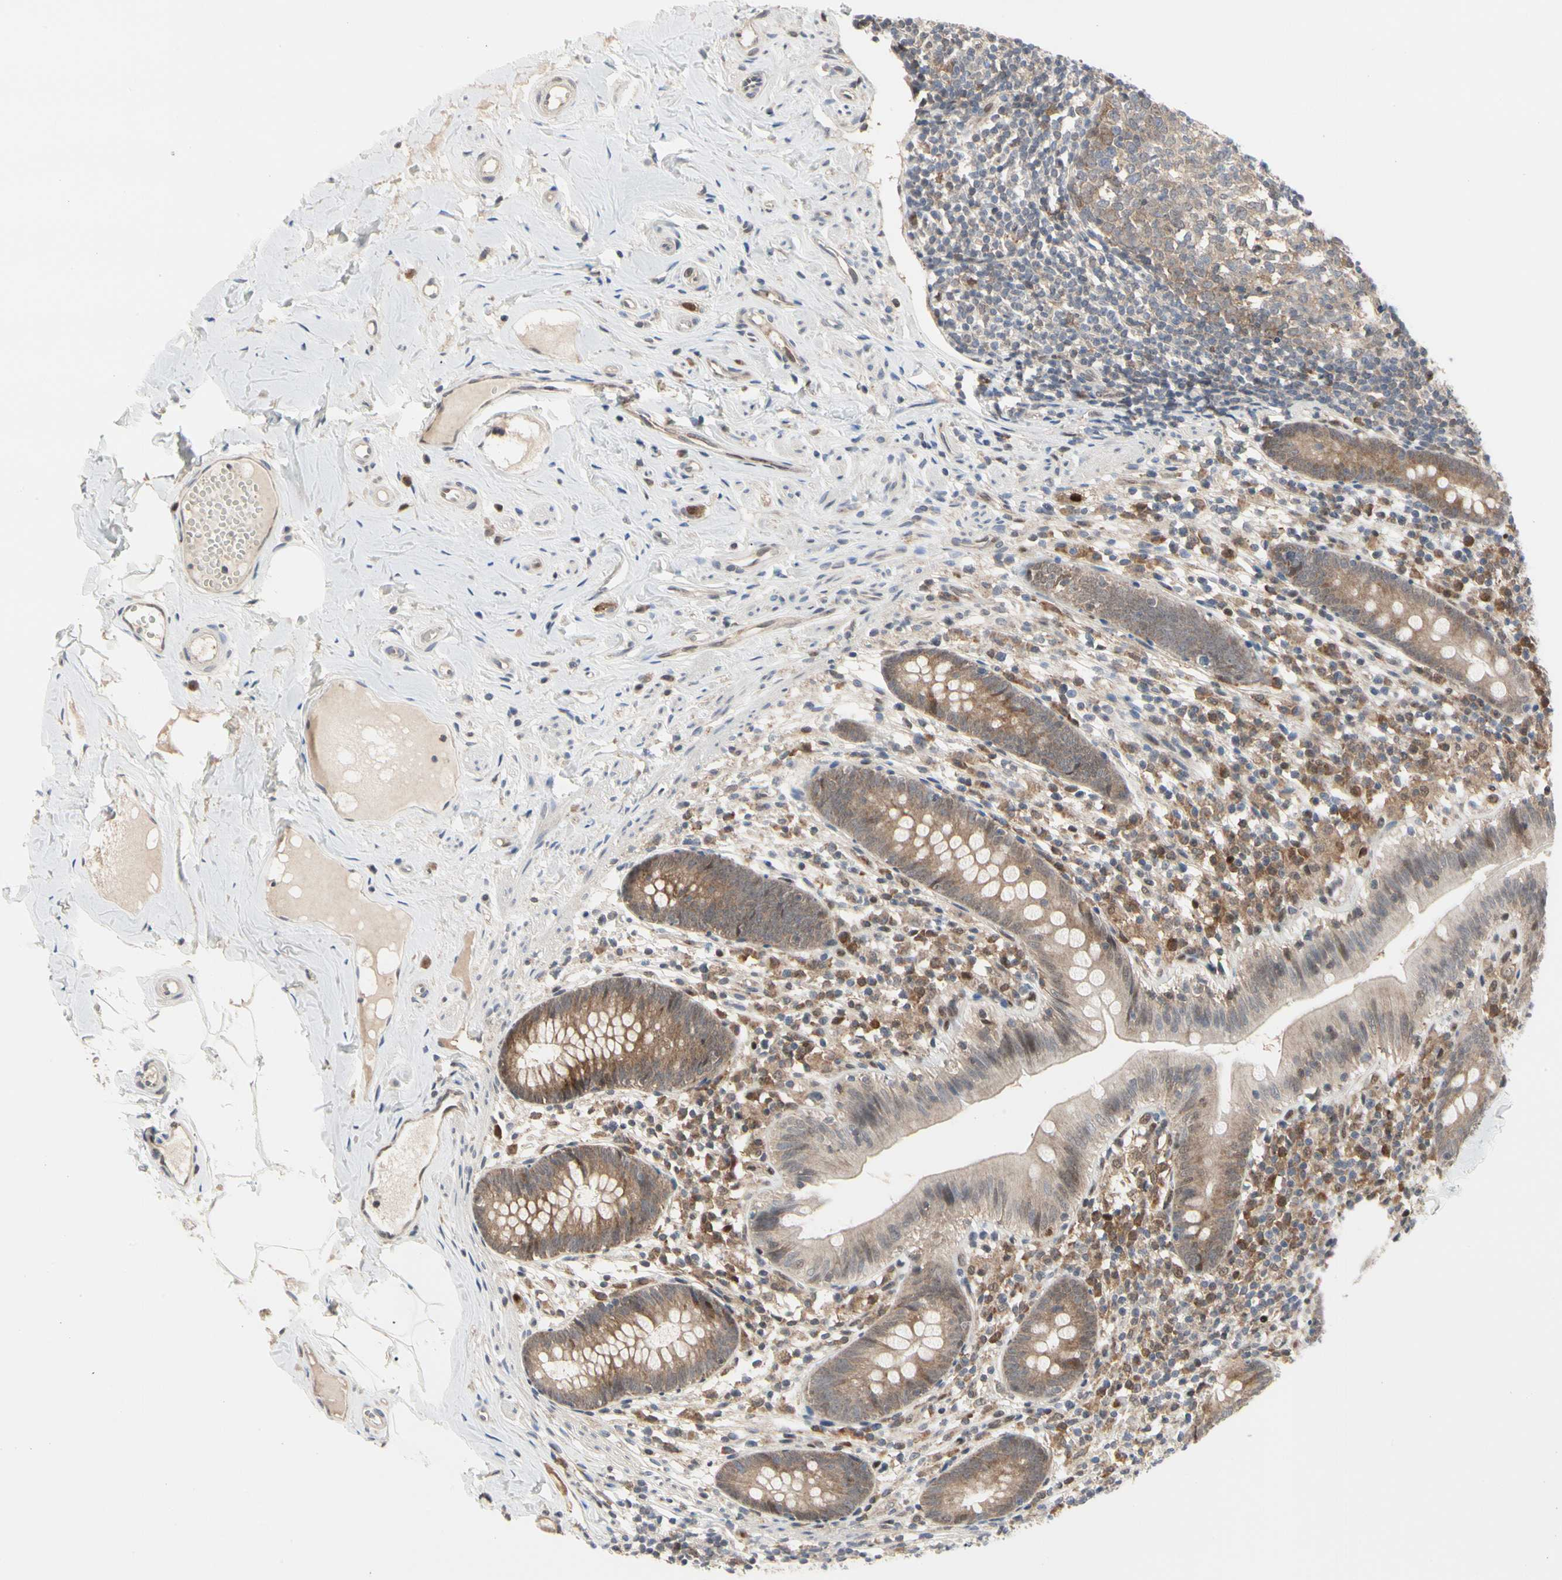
{"staining": {"intensity": "moderate", "quantity": ">75%", "location": "cytoplasmic/membranous"}, "tissue": "appendix", "cell_type": "Glandular cells", "image_type": "normal", "snomed": [{"axis": "morphology", "description": "Normal tissue, NOS"}, {"axis": "topography", "description": "Appendix"}], "caption": "Immunohistochemistry (IHC) photomicrograph of unremarkable appendix stained for a protein (brown), which shows medium levels of moderate cytoplasmic/membranous positivity in about >75% of glandular cells.", "gene": "CDK5", "patient": {"sex": "male", "age": 52}}